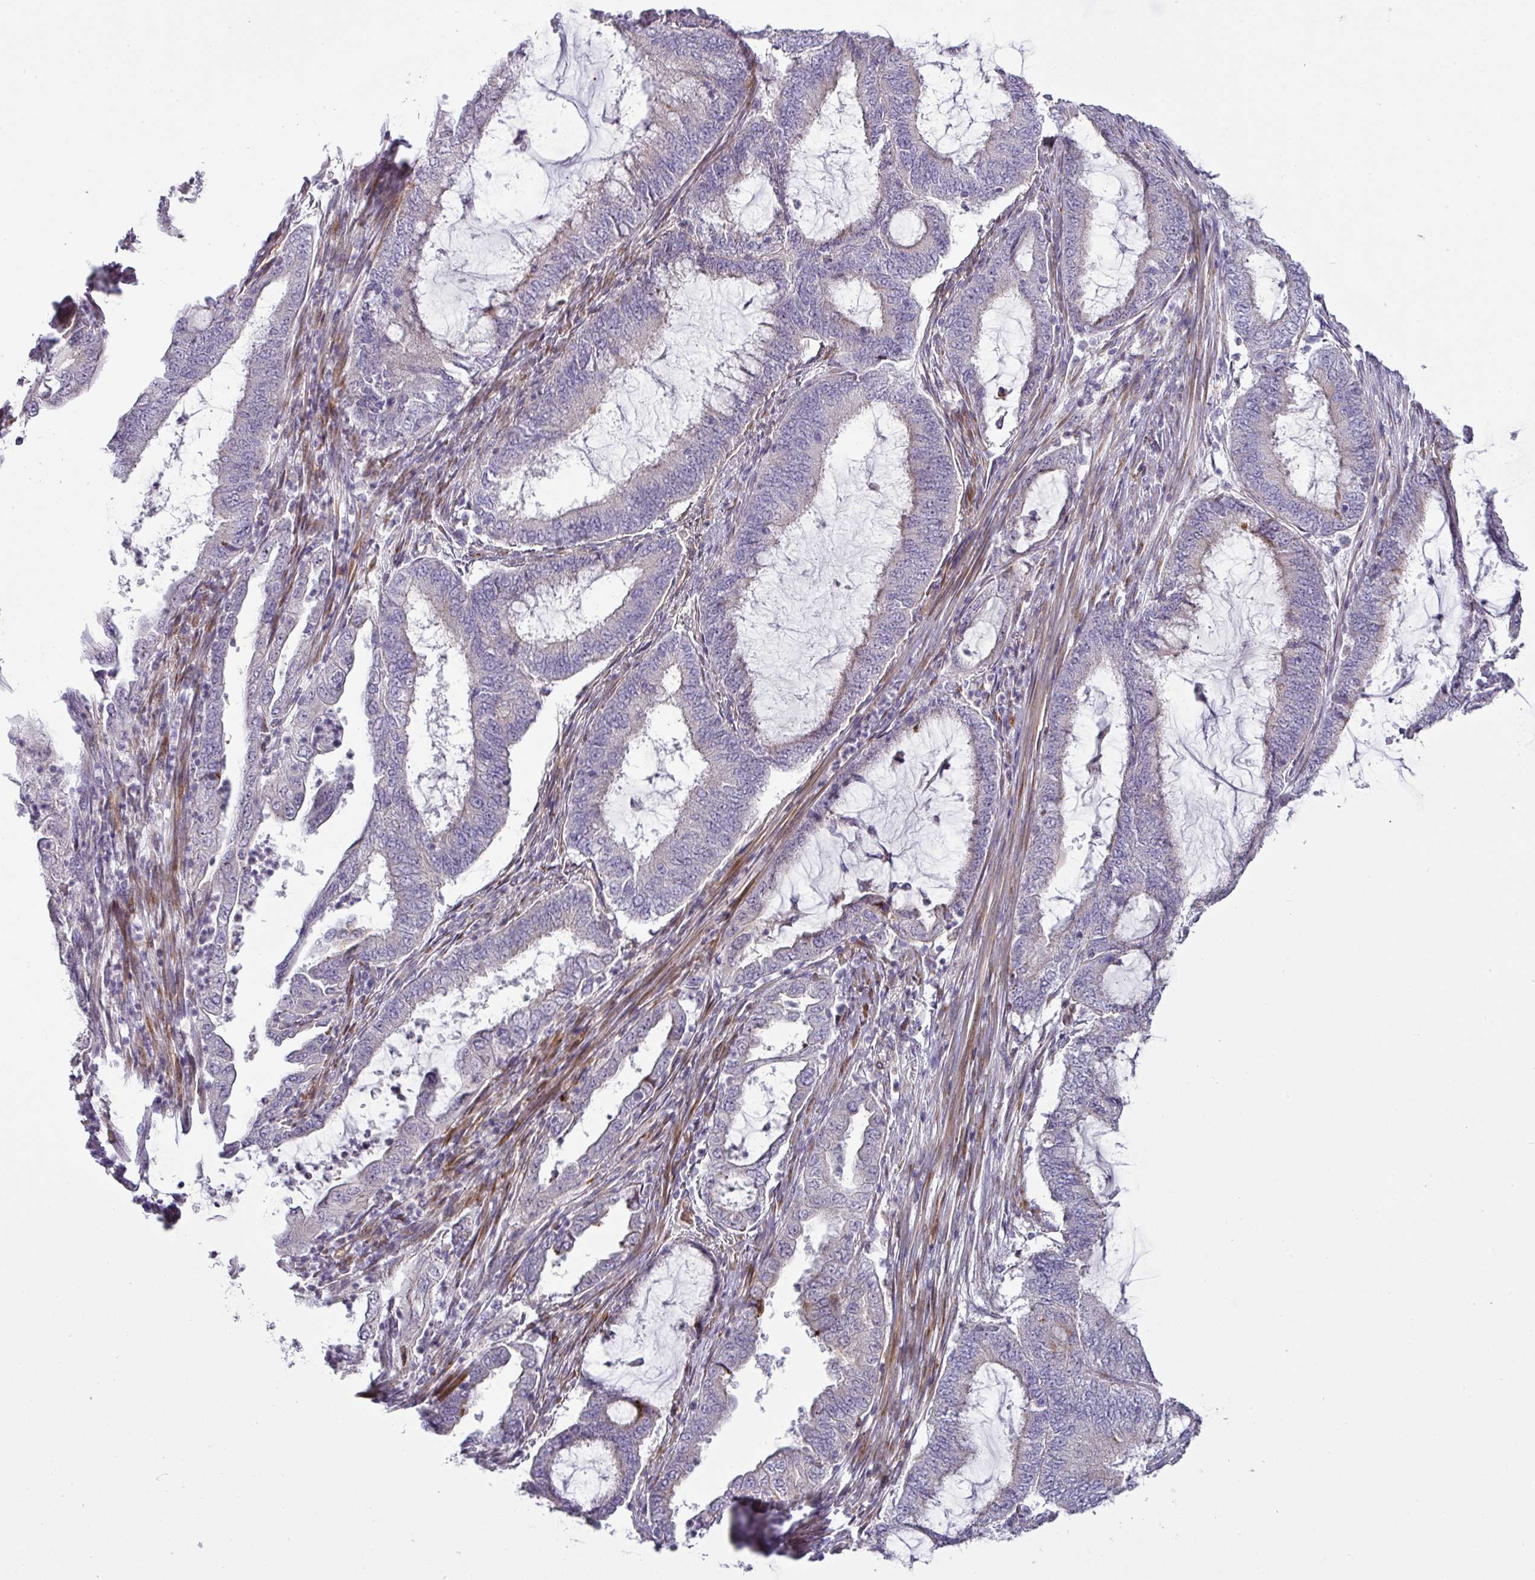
{"staining": {"intensity": "negative", "quantity": "none", "location": "none"}, "tissue": "endometrial cancer", "cell_type": "Tumor cells", "image_type": "cancer", "snomed": [{"axis": "morphology", "description": "Adenocarcinoma, NOS"}, {"axis": "topography", "description": "Endometrium"}], "caption": "IHC photomicrograph of adenocarcinoma (endometrial) stained for a protein (brown), which displays no staining in tumor cells.", "gene": "ATP6V1F", "patient": {"sex": "female", "age": 51}}